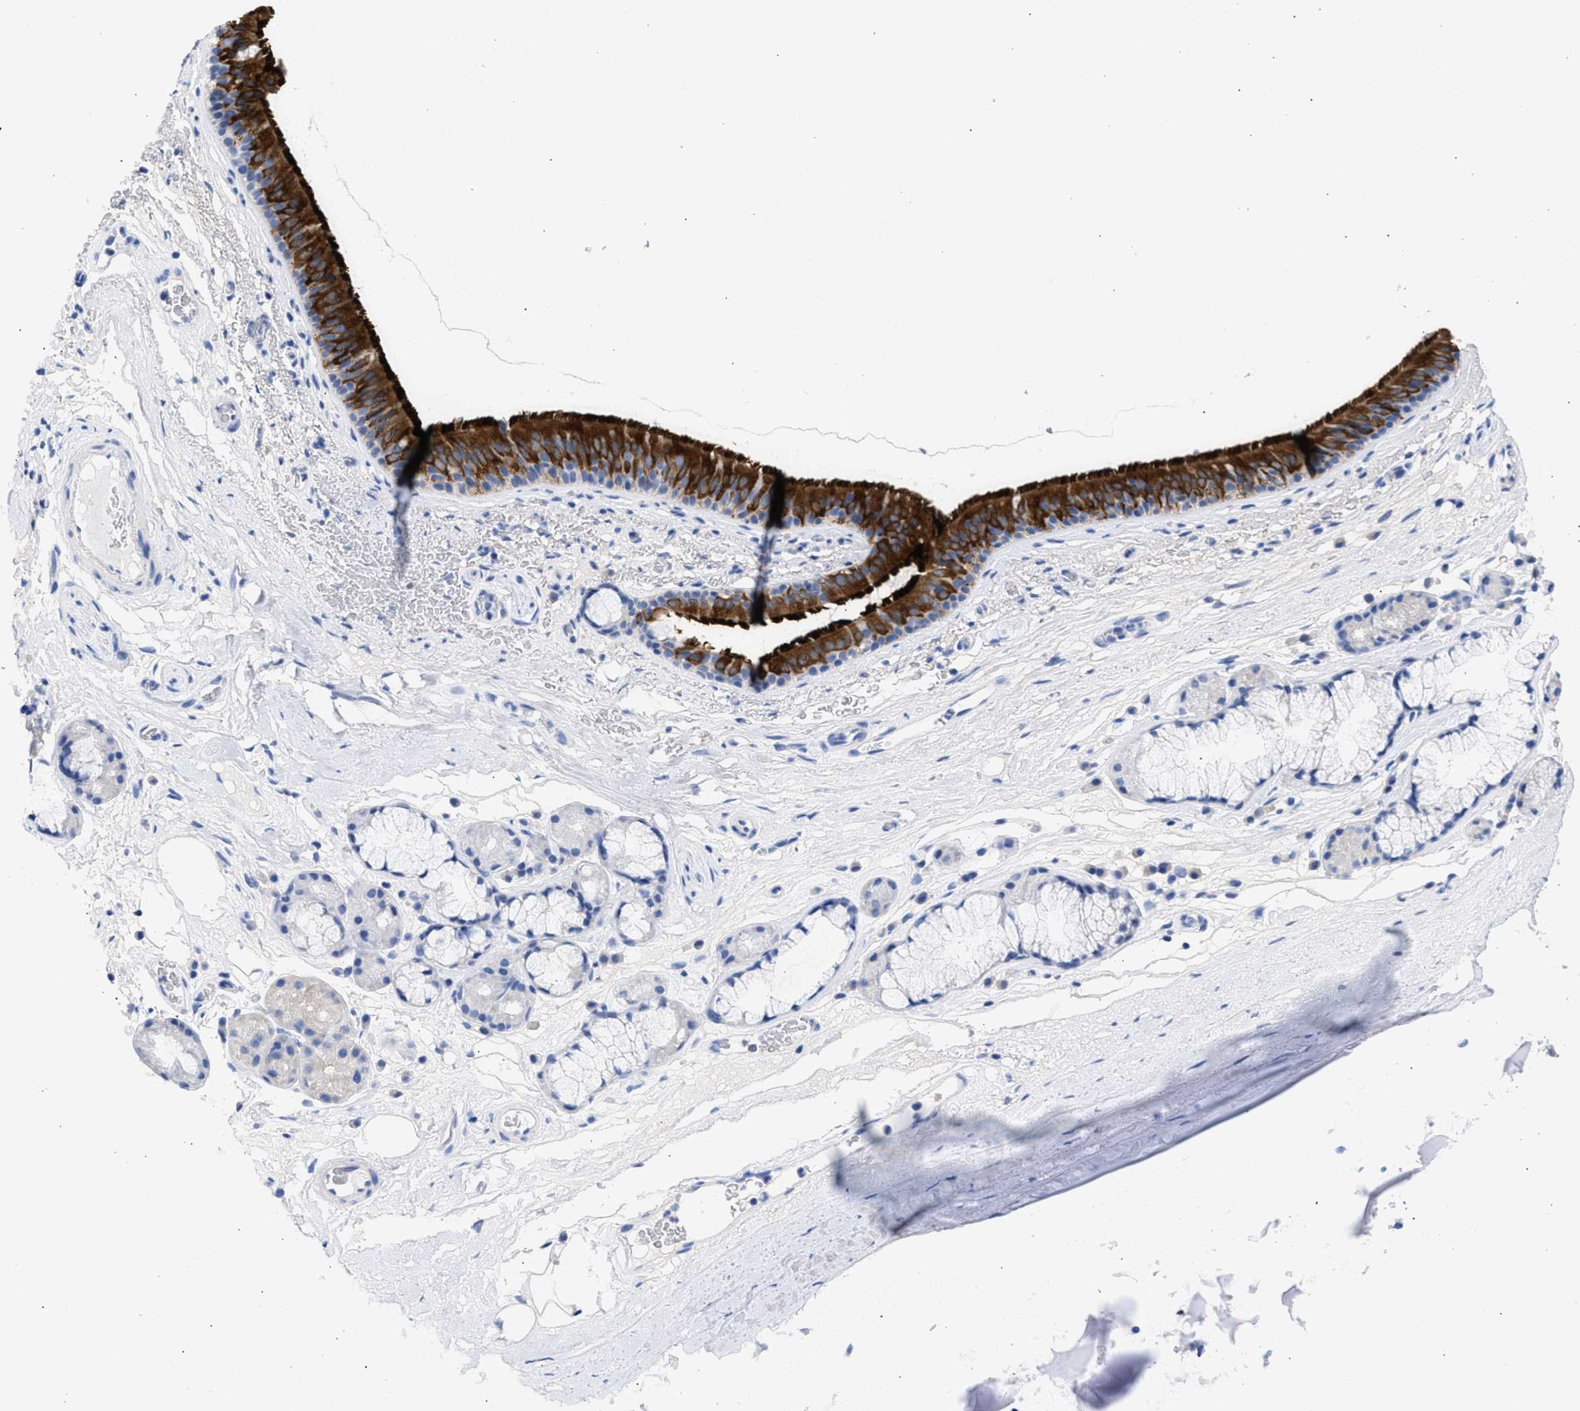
{"staining": {"intensity": "strong", "quantity": ">75%", "location": "cytoplasmic/membranous"}, "tissue": "bronchus", "cell_type": "Respiratory epithelial cells", "image_type": "normal", "snomed": [{"axis": "morphology", "description": "Normal tissue, NOS"}, {"axis": "topography", "description": "Cartilage tissue"}], "caption": "Immunohistochemical staining of unremarkable bronchus shows high levels of strong cytoplasmic/membranous positivity in about >75% of respiratory epithelial cells.", "gene": "RSPH1", "patient": {"sex": "female", "age": 63}}